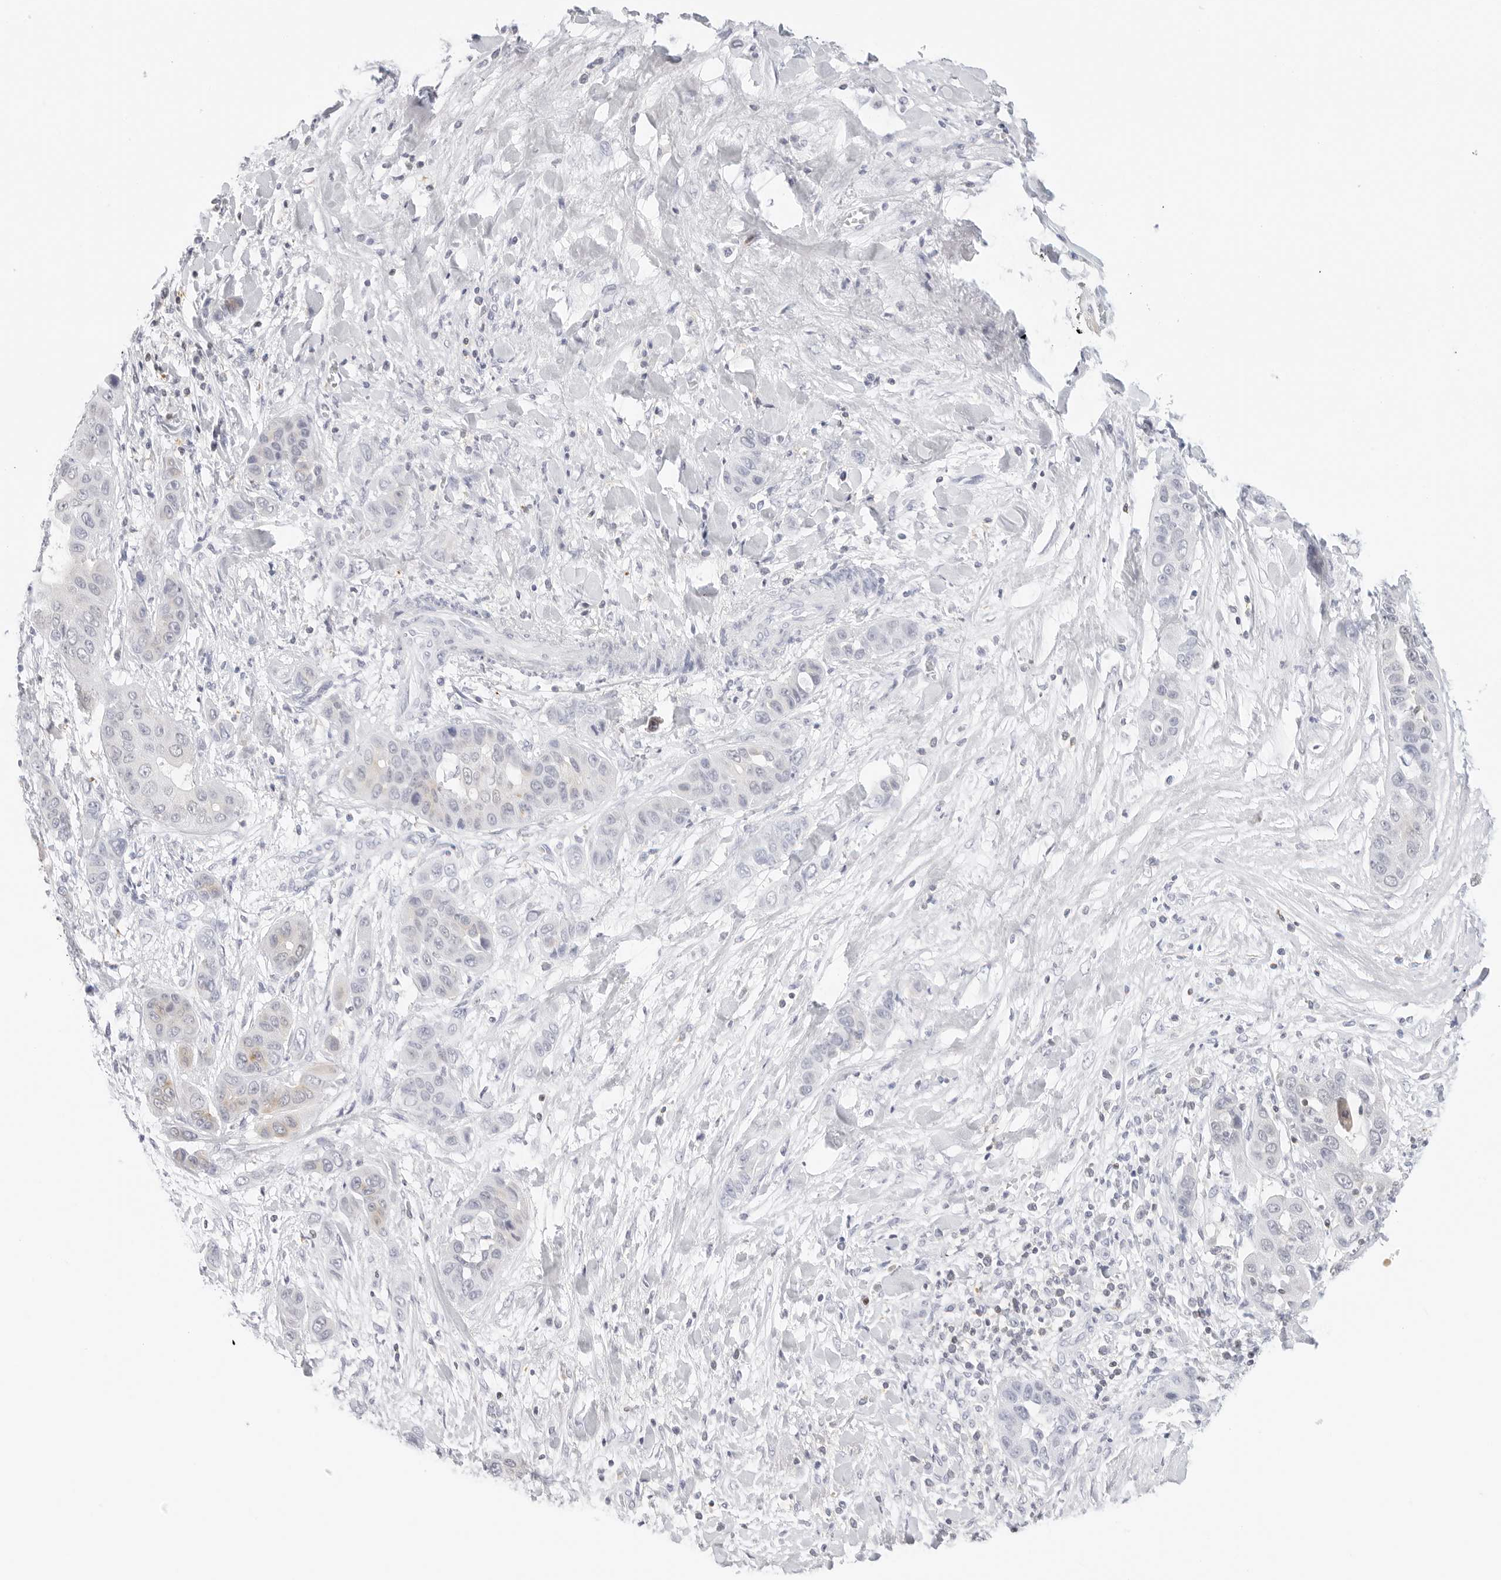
{"staining": {"intensity": "negative", "quantity": "none", "location": "none"}, "tissue": "liver cancer", "cell_type": "Tumor cells", "image_type": "cancer", "snomed": [{"axis": "morphology", "description": "Cholangiocarcinoma"}, {"axis": "topography", "description": "Liver"}], "caption": "Immunohistochemical staining of human liver cholangiocarcinoma reveals no significant positivity in tumor cells. The staining is performed using DAB brown chromogen with nuclei counter-stained in using hematoxylin.", "gene": "SLC9A3R1", "patient": {"sex": "female", "age": 52}}